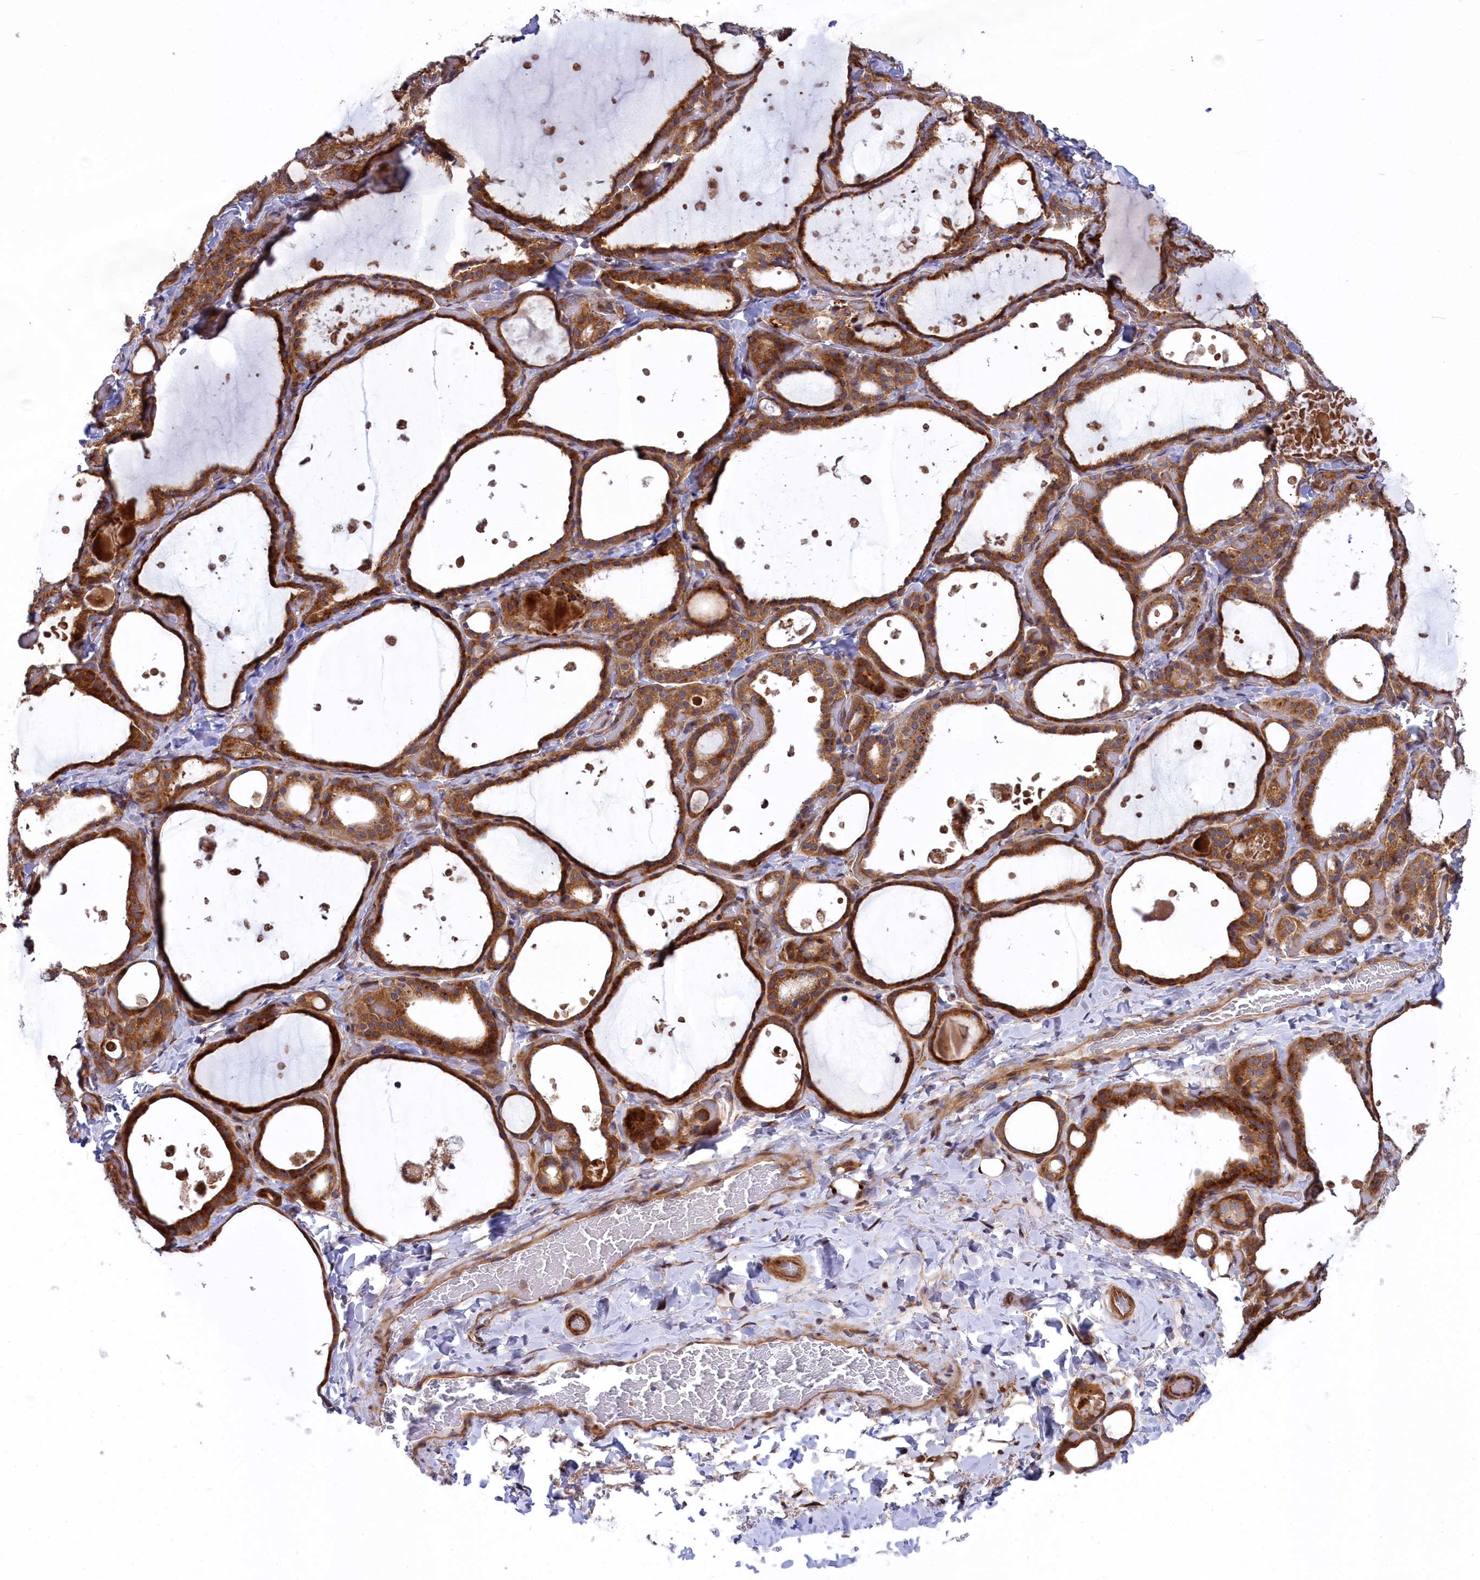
{"staining": {"intensity": "moderate", "quantity": ">75%", "location": "cytoplasmic/membranous,nuclear"}, "tissue": "thyroid gland", "cell_type": "Glandular cells", "image_type": "normal", "snomed": [{"axis": "morphology", "description": "Normal tissue, NOS"}, {"axis": "topography", "description": "Thyroid gland"}], "caption": "Thyroid gland stained with DAB (3,3'-diaminobenzidine) immunohistochemistry exhibits medium levels of moderate cytoplasmic/membranous,nuclear staining in approximately >75% of glandular cells. (DAB (3,3'-diaminobenzidine) IHC with brightfield microscopy, high magnification).", "gene": "DDX60L", "patient": {"sex": "female", "age": 44}}